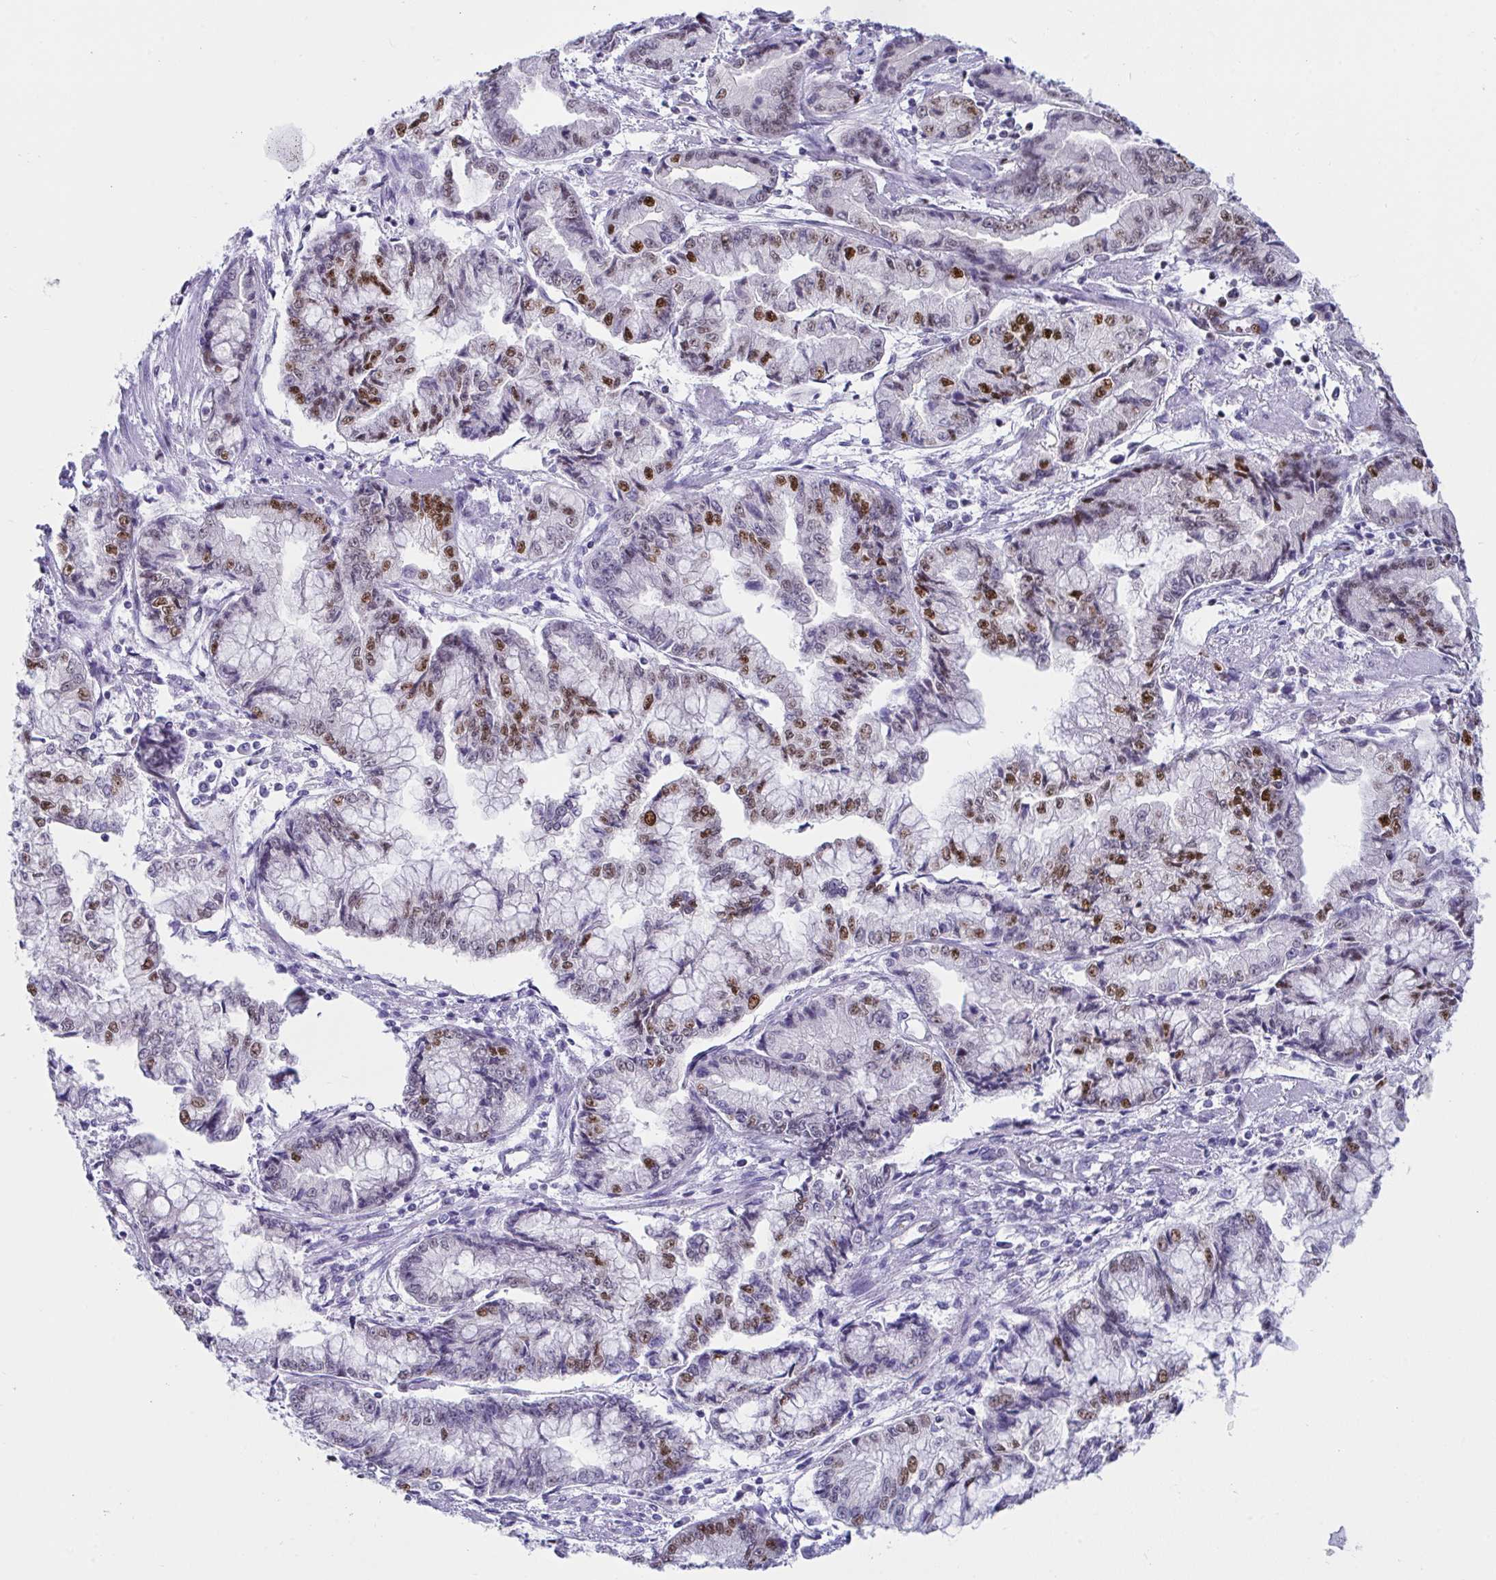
{"staining": {"intensity": "strong", "quantity": "<25%", "location": "nuclear"}, "tissue": "stomach cancer", "cell_type": "Tumor cells", "image_type": "cancer", "snomed": [{"axis": "morphology", "description": "Adenocarcinoma, NOS"}, {"axis": "topography", "description": "Stomach, upper"}], "caption": "IHC (DAB) staining of human stomach adenocarcinoma exhibits strong nuclear protein staining in approximately <25% of tumor cells.", "gene": "IKZF2", "patient": {"sex": "female", "age": 74}}